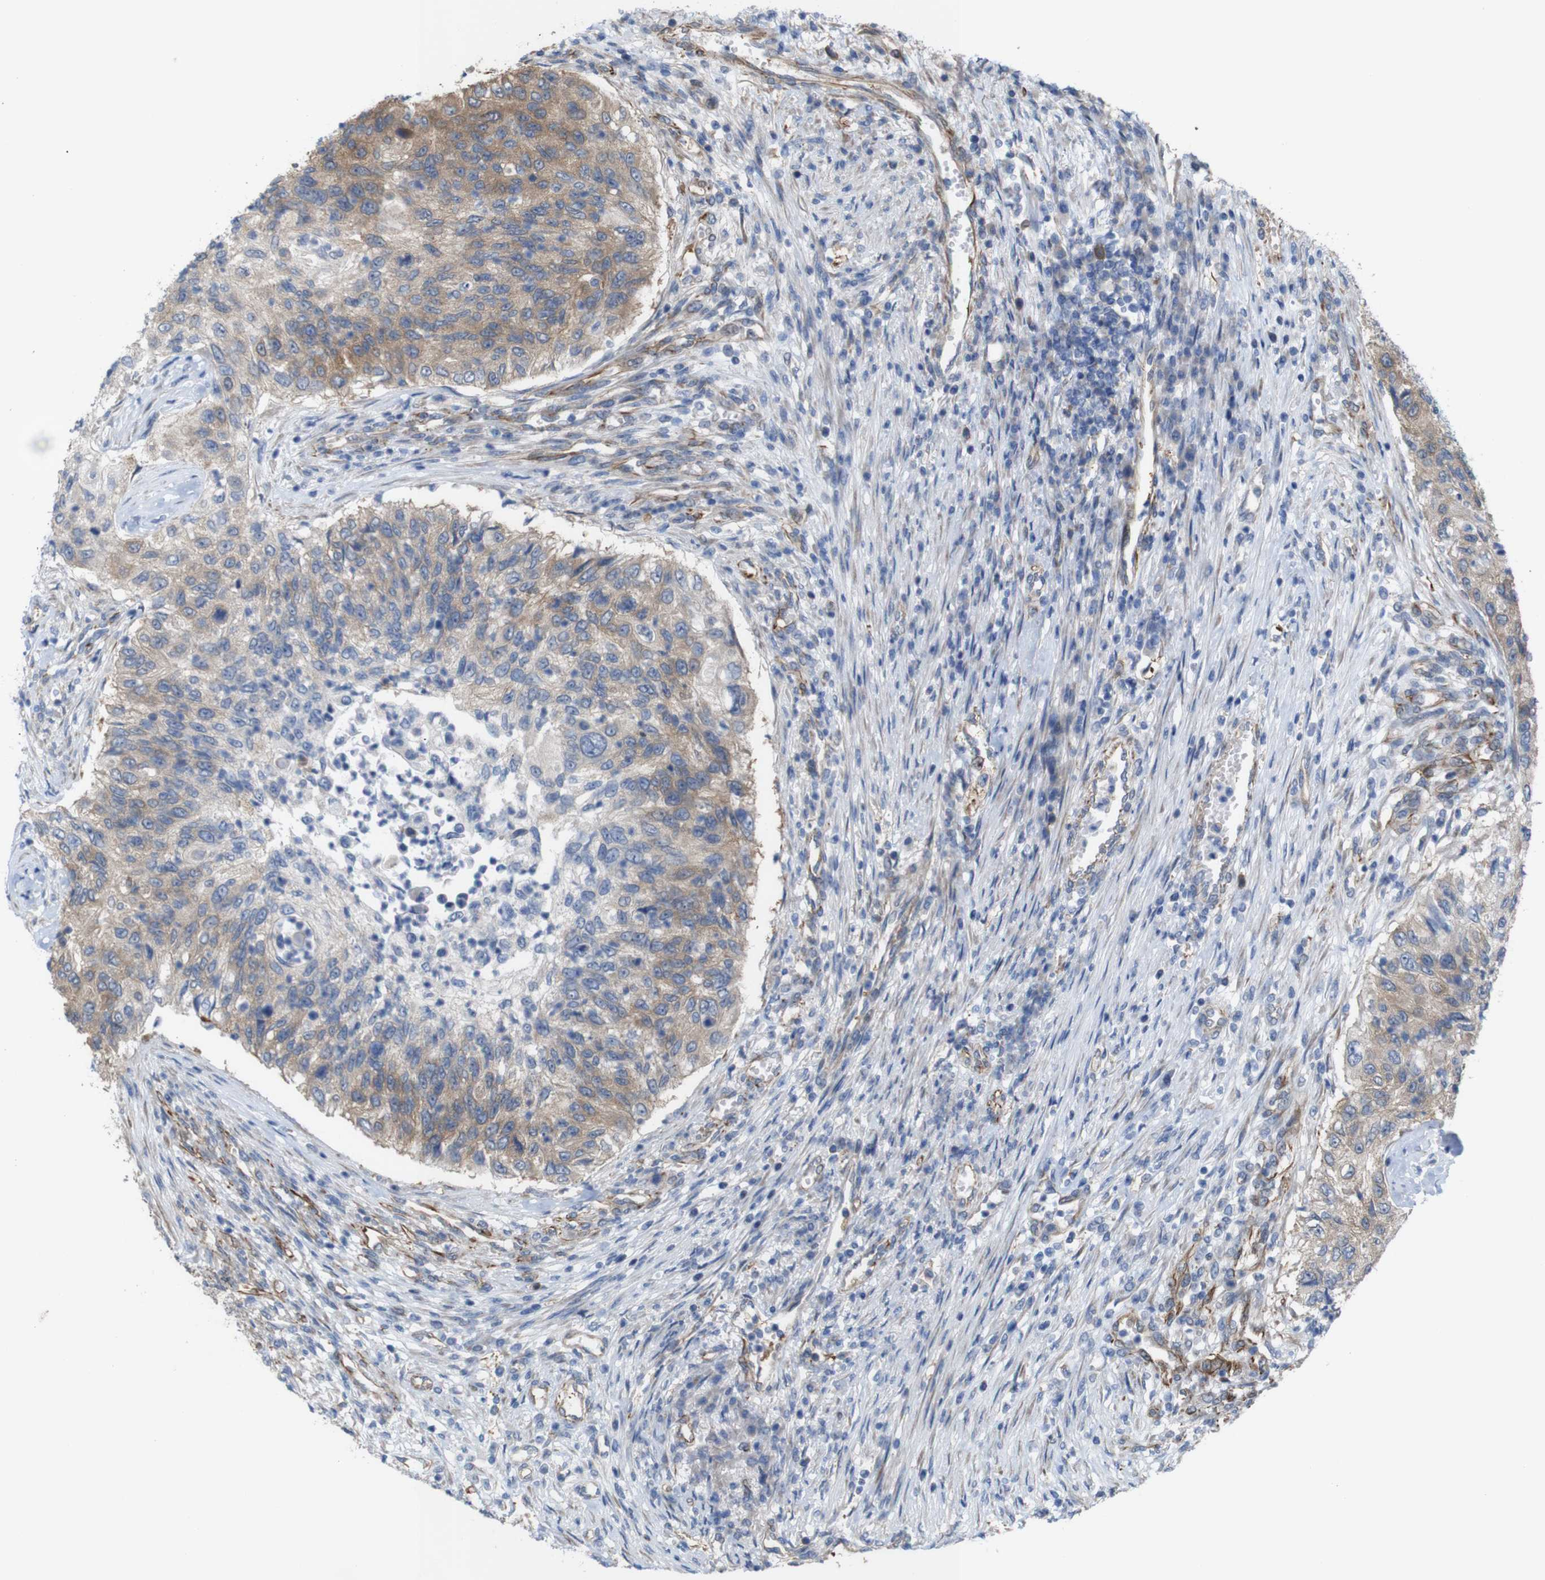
{"staining": {"intensity": "weak", "quantity": "25%-75%", "location": "cytoplasmic/membranous"}, "tissue": "urothelial cancer", "cell_type": "Tumor cells", "image_type": "cancer", "snomed": [{"axis": "morphology", "description": "Urothelial carcinoma, High grade"}, {"axis": "topography", "description": "Urinary bladder"}], "caption": "Human urothelial carcinoma (high-grade) stained with a protein marker displays weak staining in tumor cells.", "gene": "JPH1", "patient": {"sex": "female", "age": 60}}